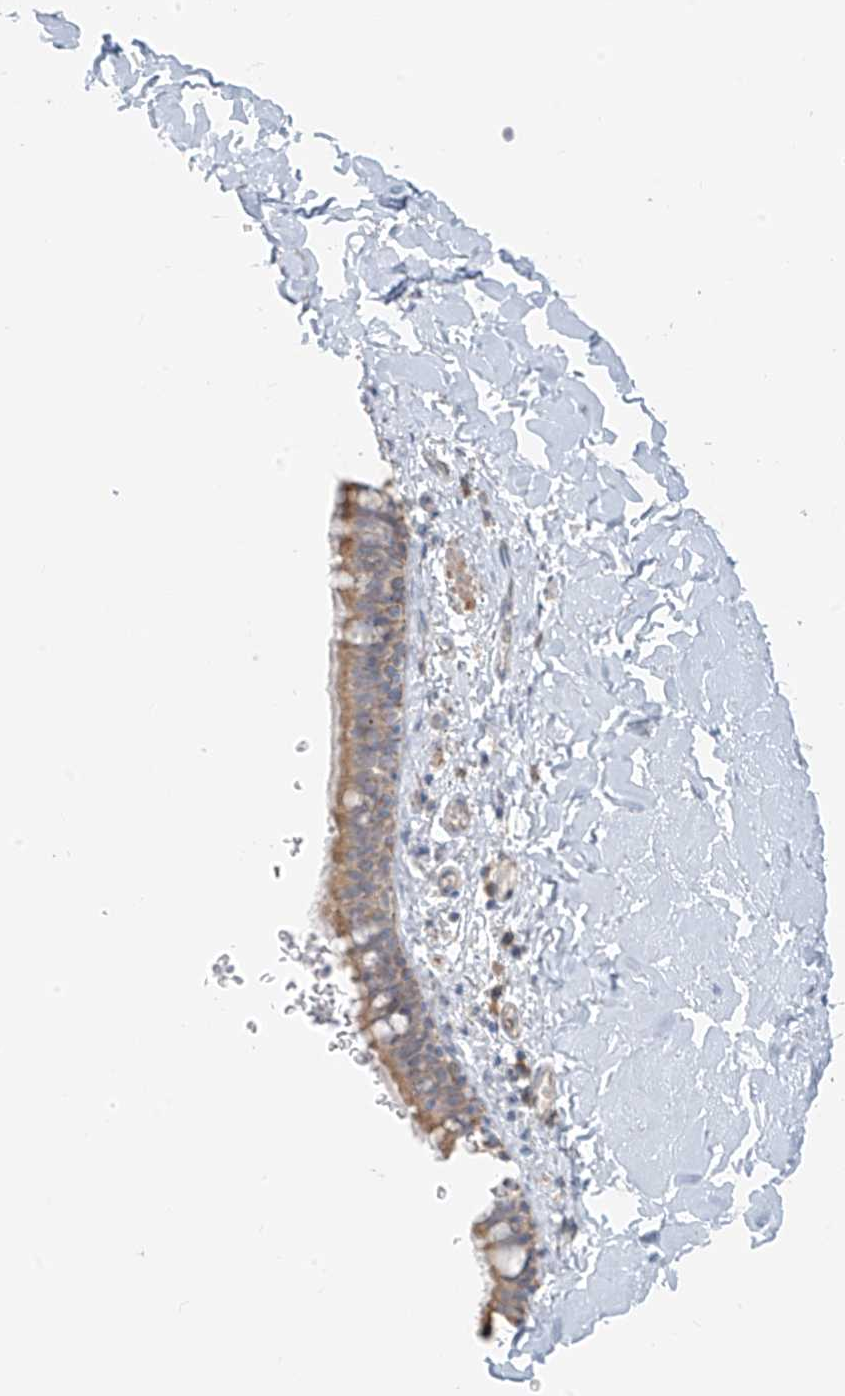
{"staining": {"intensity": "moderate", "quantity": ">75%", "location": "cytoplasmic/membranous"}, "tissue": "bronchus", "cell_type": "Respiratory epithelial cells", "image_type": "normal", "snomed": [{"axis": "morphology", "description": "Normal tissue, NOS"}, {"axis": "topography", "description": "Cartilage tissue"}, {"axis": "topography", "description": "Bronchus"}], "caption": "Immunohistochemical staining of benign bronchus displays medium levels of moderate cytoplasmic/membranous positivity in about >75% of respiratory epithelial cells.", "gene": "UST", "patient": {"sex": "female", "age": 36}}